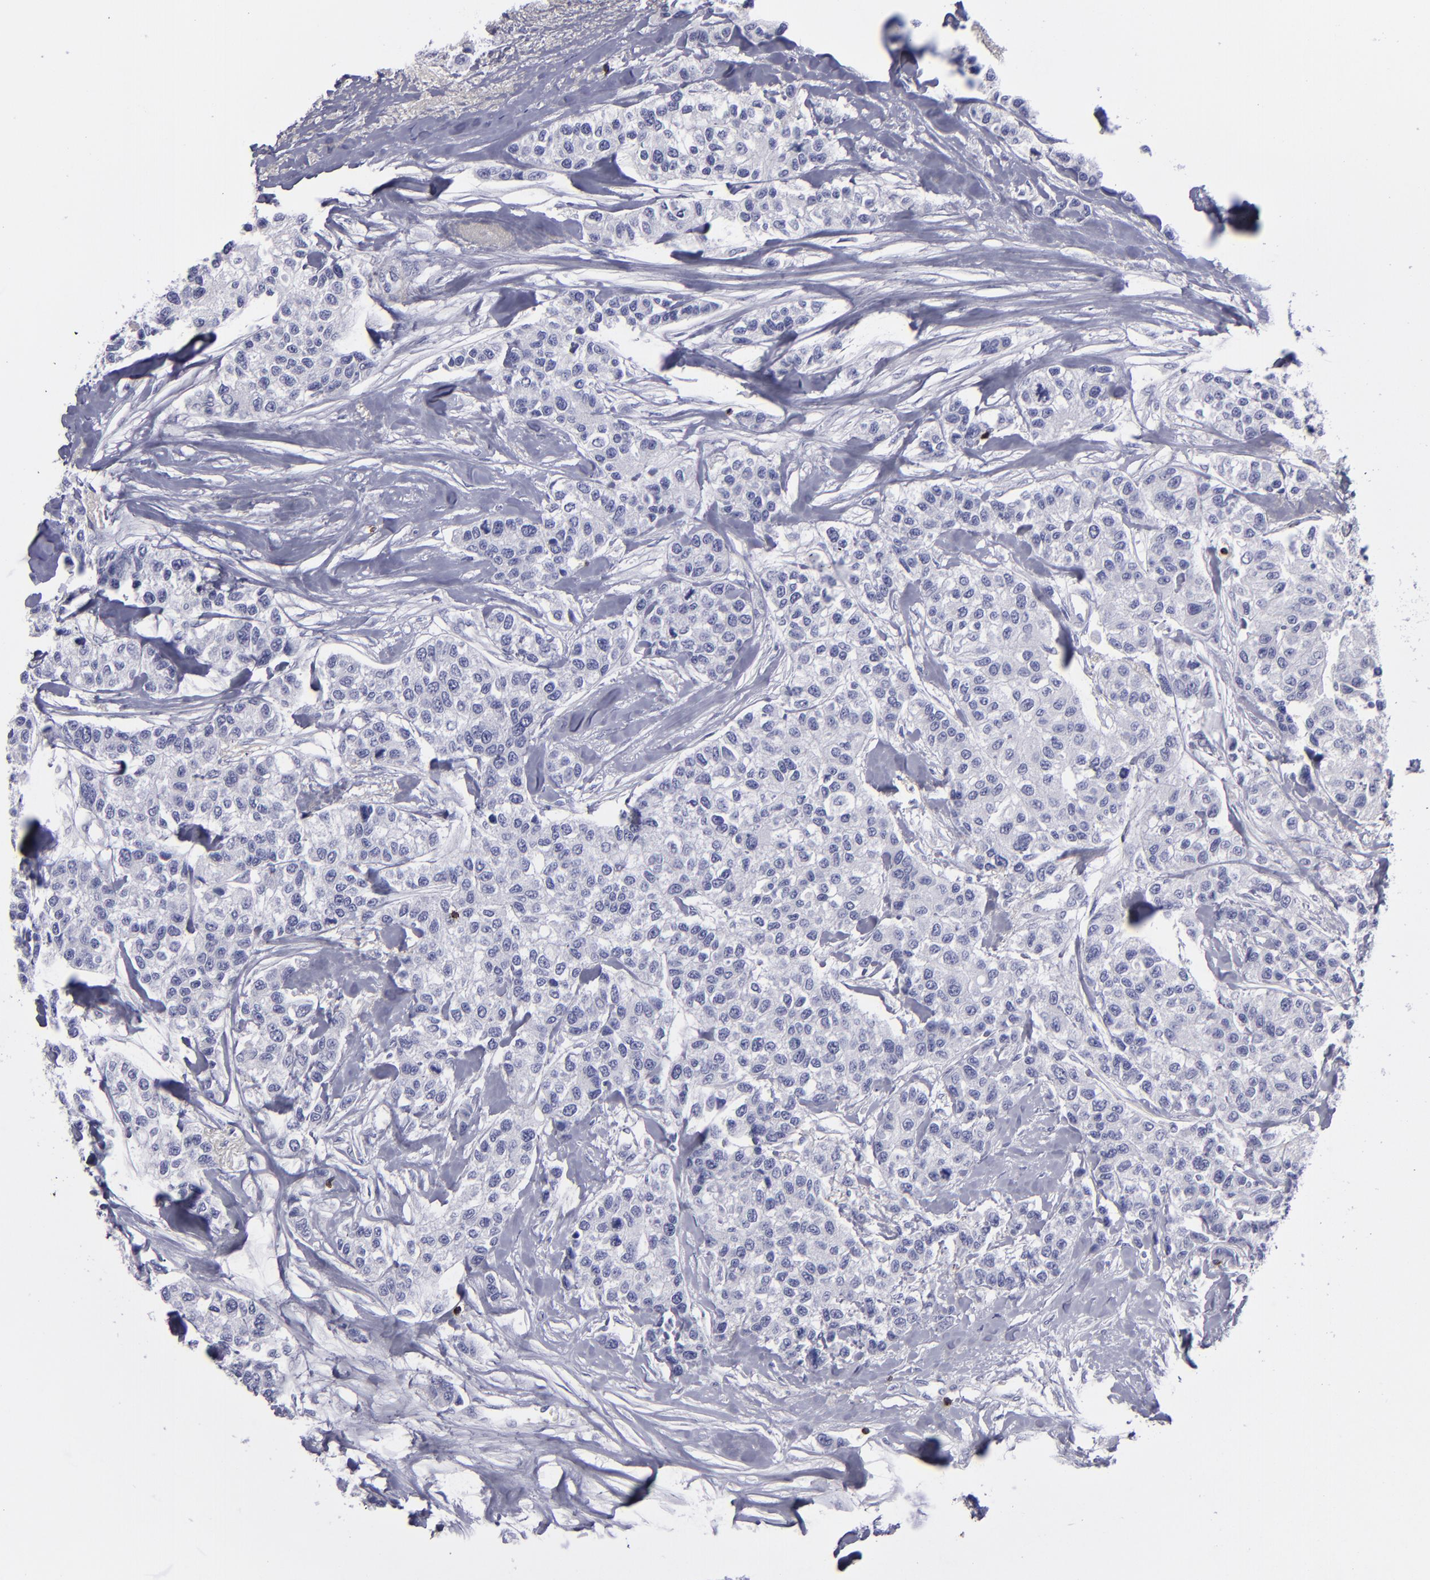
{"staining": {"intensity": "negative", "quantity": "none", "location": "none"}, "tissue": "breast cancer", "cell_type": "Tumor cells", "image_type": "cancer", "snomed": [{"axis": "morphology", "description": "Duct carcinoma"}, {"axis": "topography", "description": "Breast"}], "caption": "Immunohistochemistry (IHC) photomicrograph of human invasive ductal carcinoma (breast) stained for a protein (brown), which exhibits no positivity in tumor cells.", "gene": "CD2", "patient": {"sex": "female", "age": 51}}